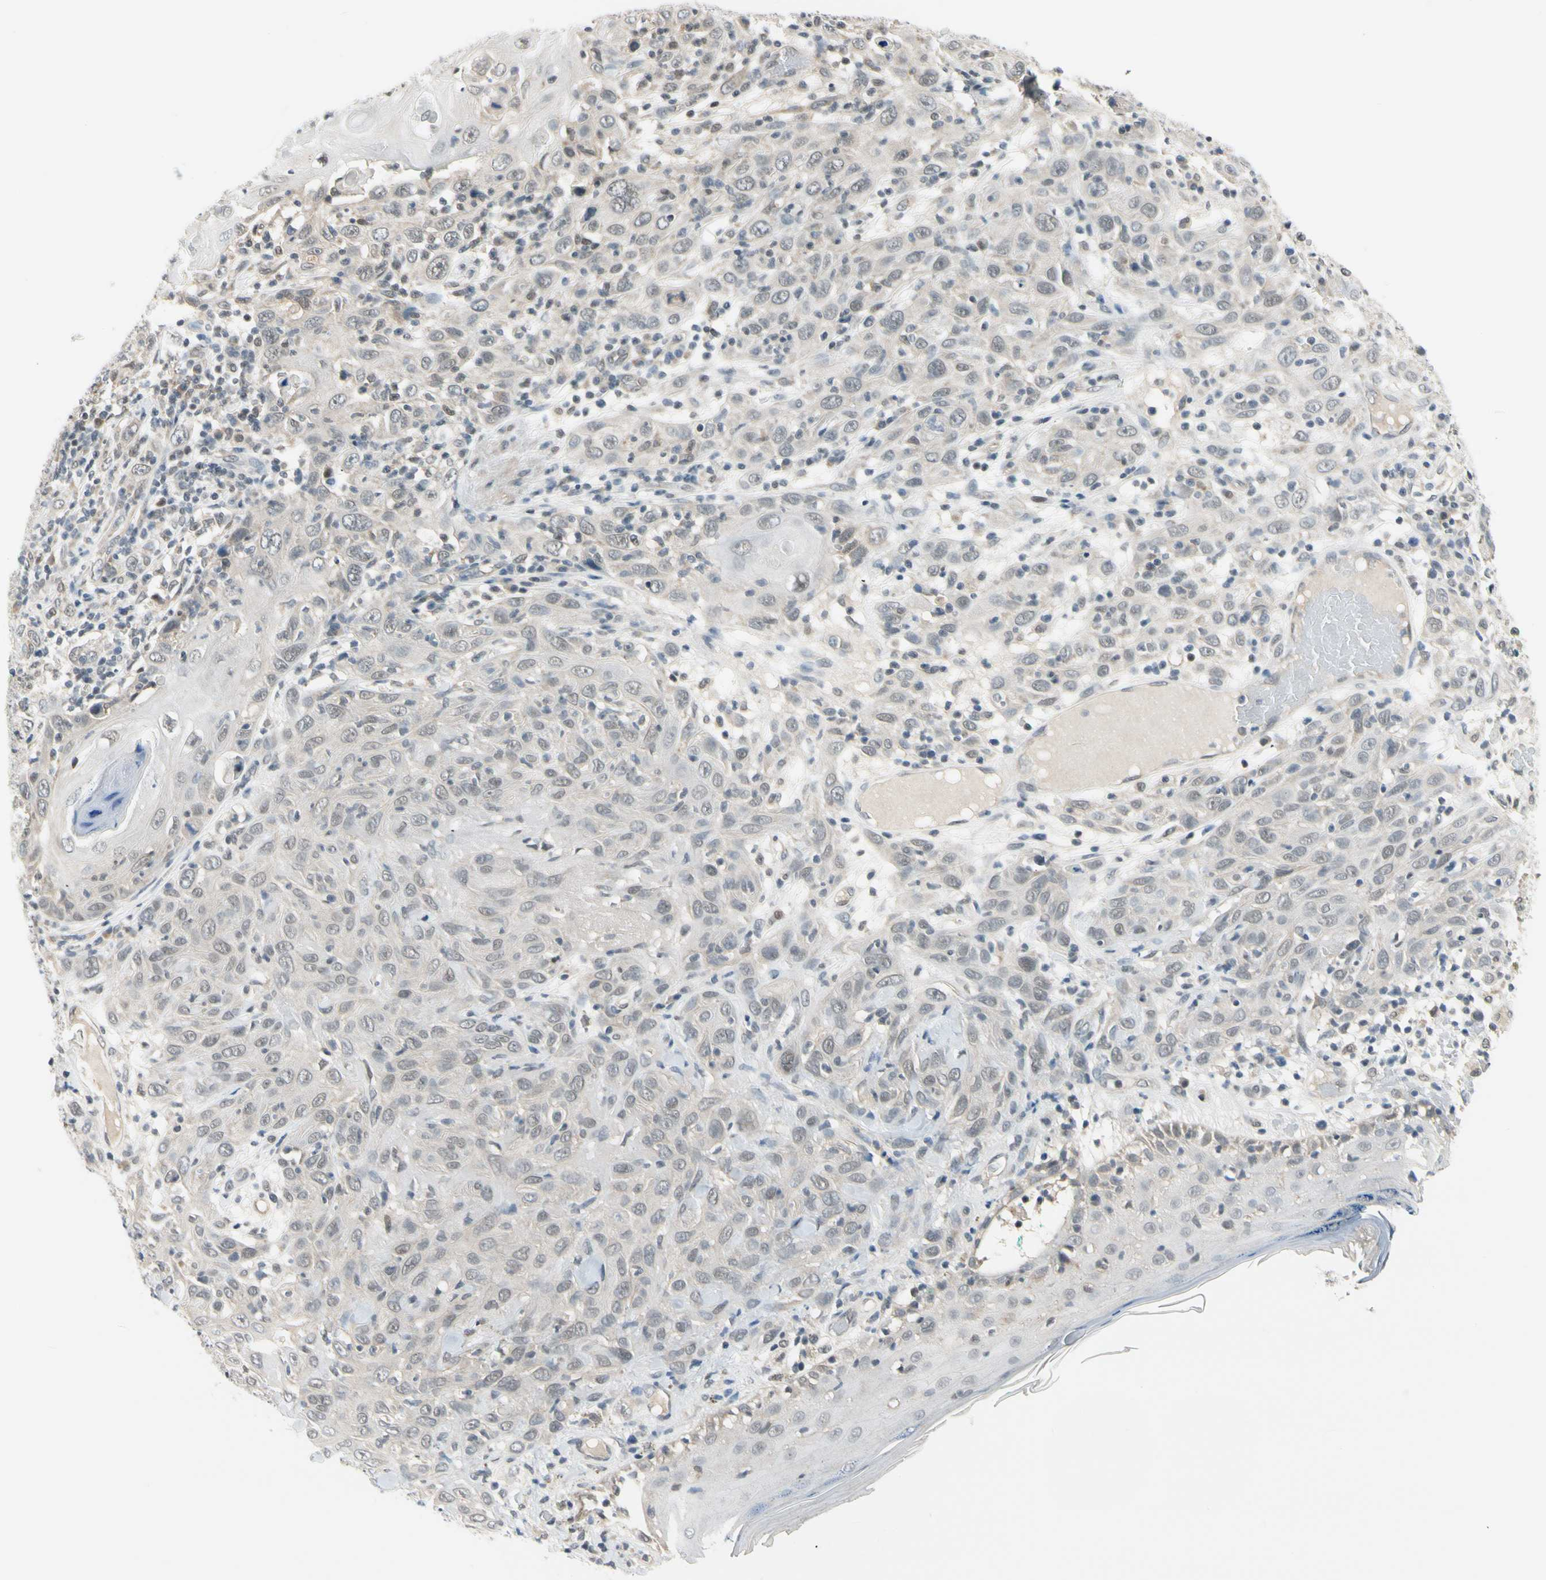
{"staining": {"intensity": "weak", "quantity": "<25%", "location": "cytoplasmic/membranous,nuclear"}, "tissue": "skin cancer", "cell_type": "Tumor cells", "image_type": "cancer", "snomed": [{"axis": "morphology", "description": "Squamous cell carcinoma, NOS"}, {"axis": "topography", "description": "Skin"}], "caption": "DAB (3,3'-diaminobenzidine) immunohistochemical staining of human skin cancer shows no significant staining in tumor cells.", "gene": "TAF12", "patient": {"sex": "female", "age": 88}}